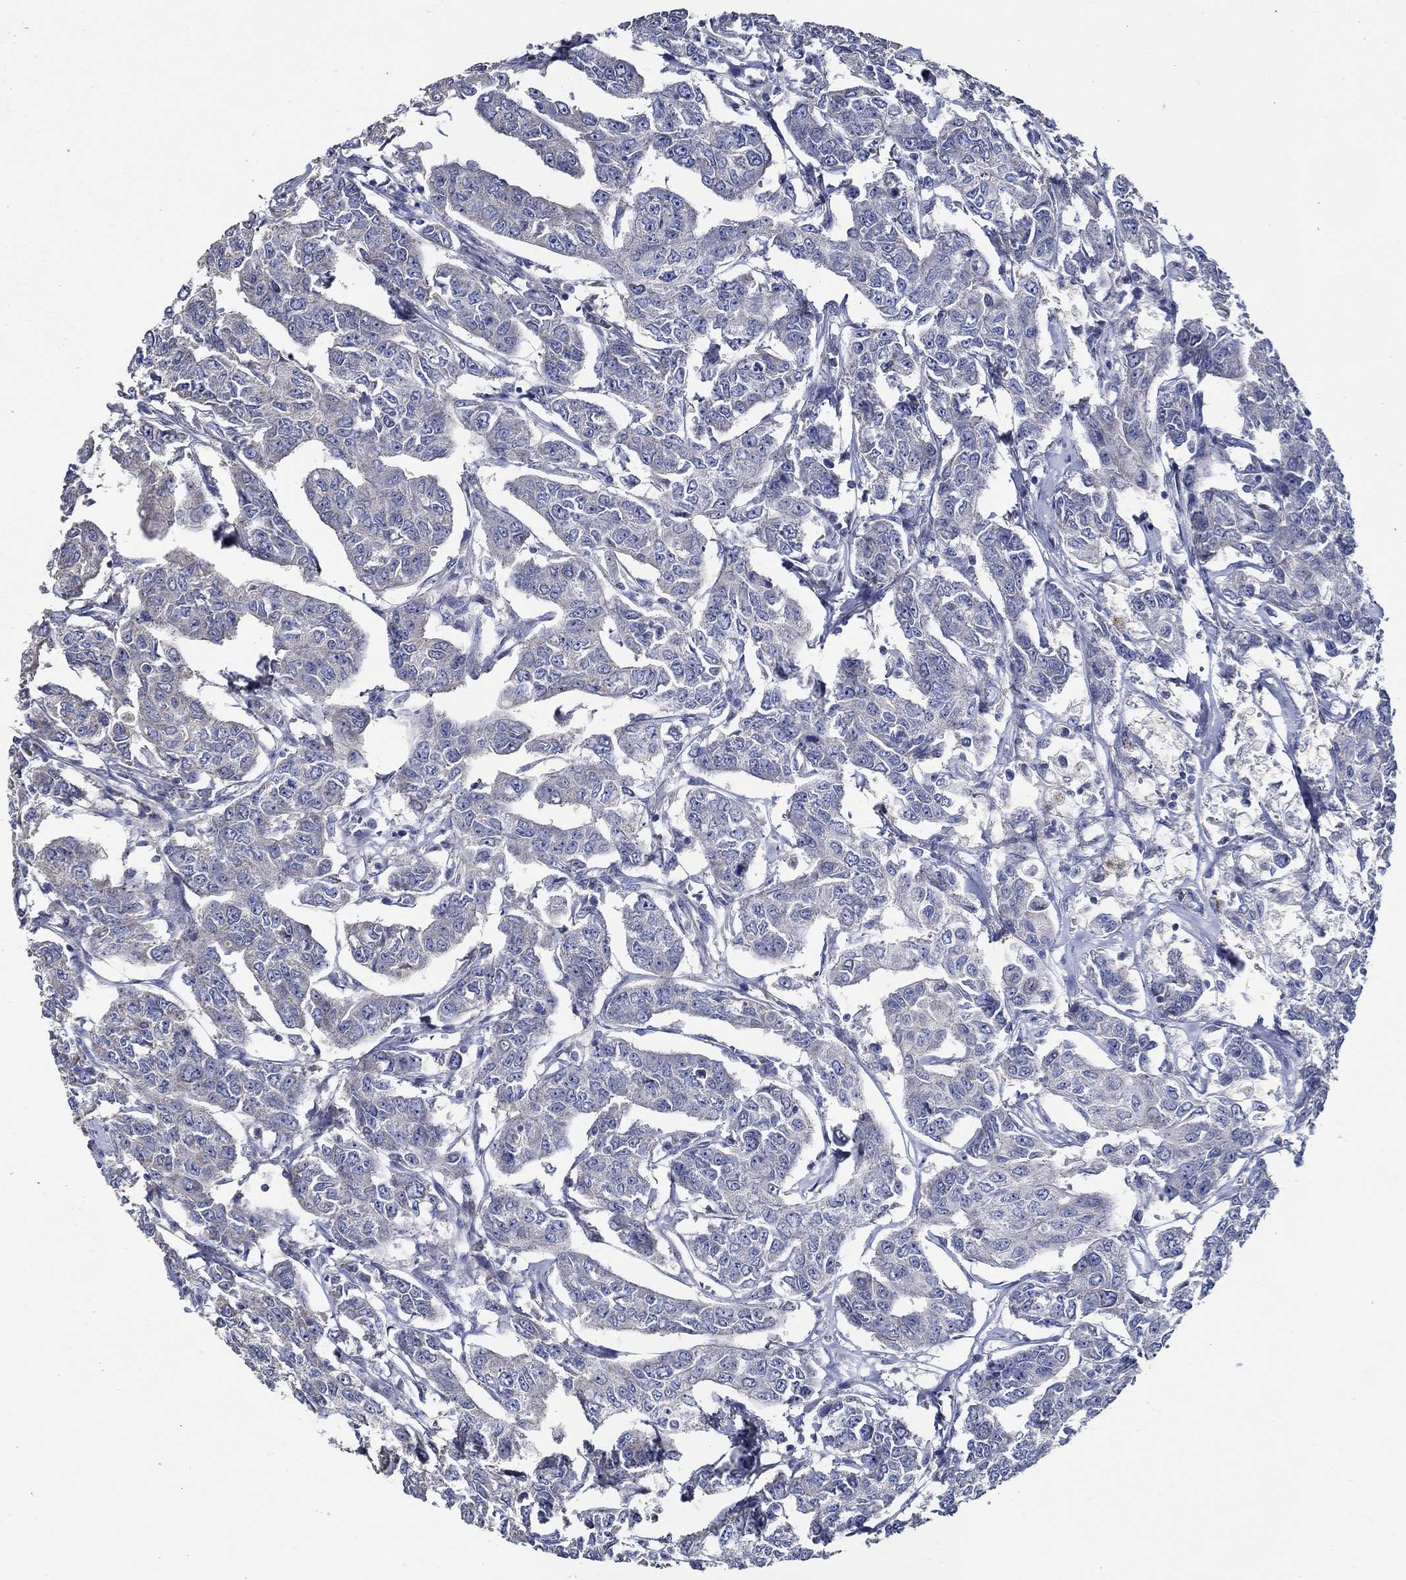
{"staining": {"intensity": "negative", "quantity": "none", "location": "none"}, "tissue": "breast cancer", "cell_type": "Tumor cells", "image_type": "cancer", "snomed": [{"axis": "morphology", "description": "Duct carcinoma"}, {"axis": "topography", "description": "Breast"}], "caption": "This is an immunohistochemistry (IHC) photomicrograph of breast invasive ductal carcinoma. There is no positivity in tumor cells.", "gene": "WDR53", "patient": {"sex": "female", "age": 88}}